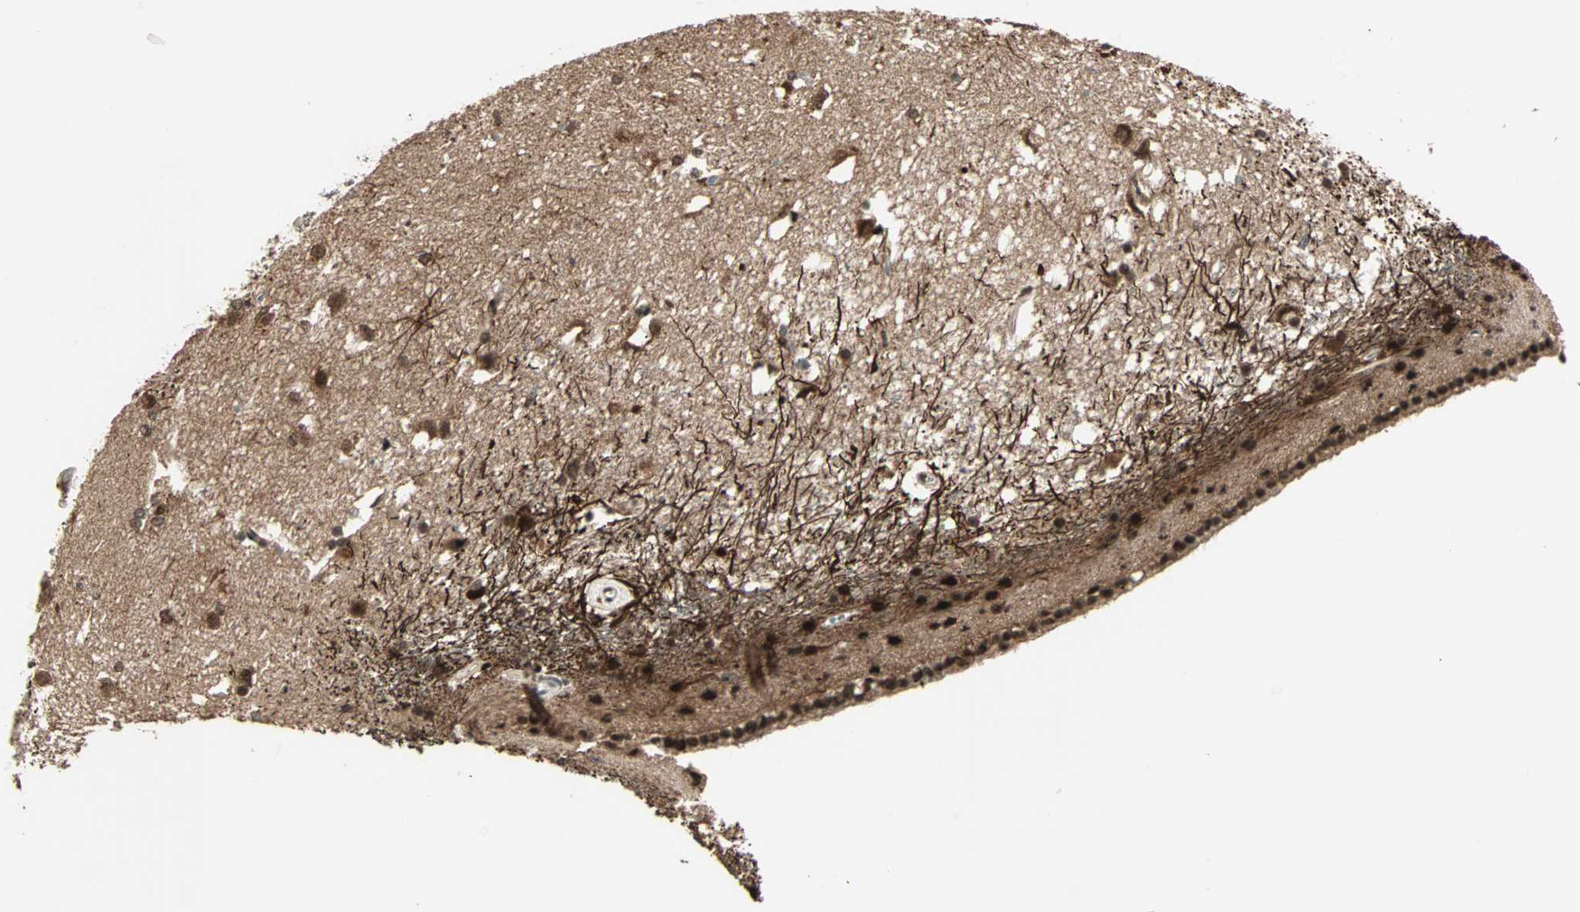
{"staining": {"intensity": "strong", "quantity": ">75%", "location": "cytoplasmic/membranous,nuclear"}, "tissue": "caudate", "cell_type": "Glial cells", "image_type": "normal", "snomed": [{"axis": "morphology", "description": "Normal tissue, NOS"}, {"axis": "topography", "description": "Lateral ventricle wall"}], "caption": "Caudate stained with DAB (3,3'-diaminobenzidine) IHC reveals high levels of strong cytoplasmic/membranous,nuclear positivity in approximately >75% of glial cells. Using DAB (brown) and hematoxylin (blue) stains, captured at high magnification using brightfield microscopy.", "gene": "ZNF44", "patient": {"sex": "female", "age": 19}}